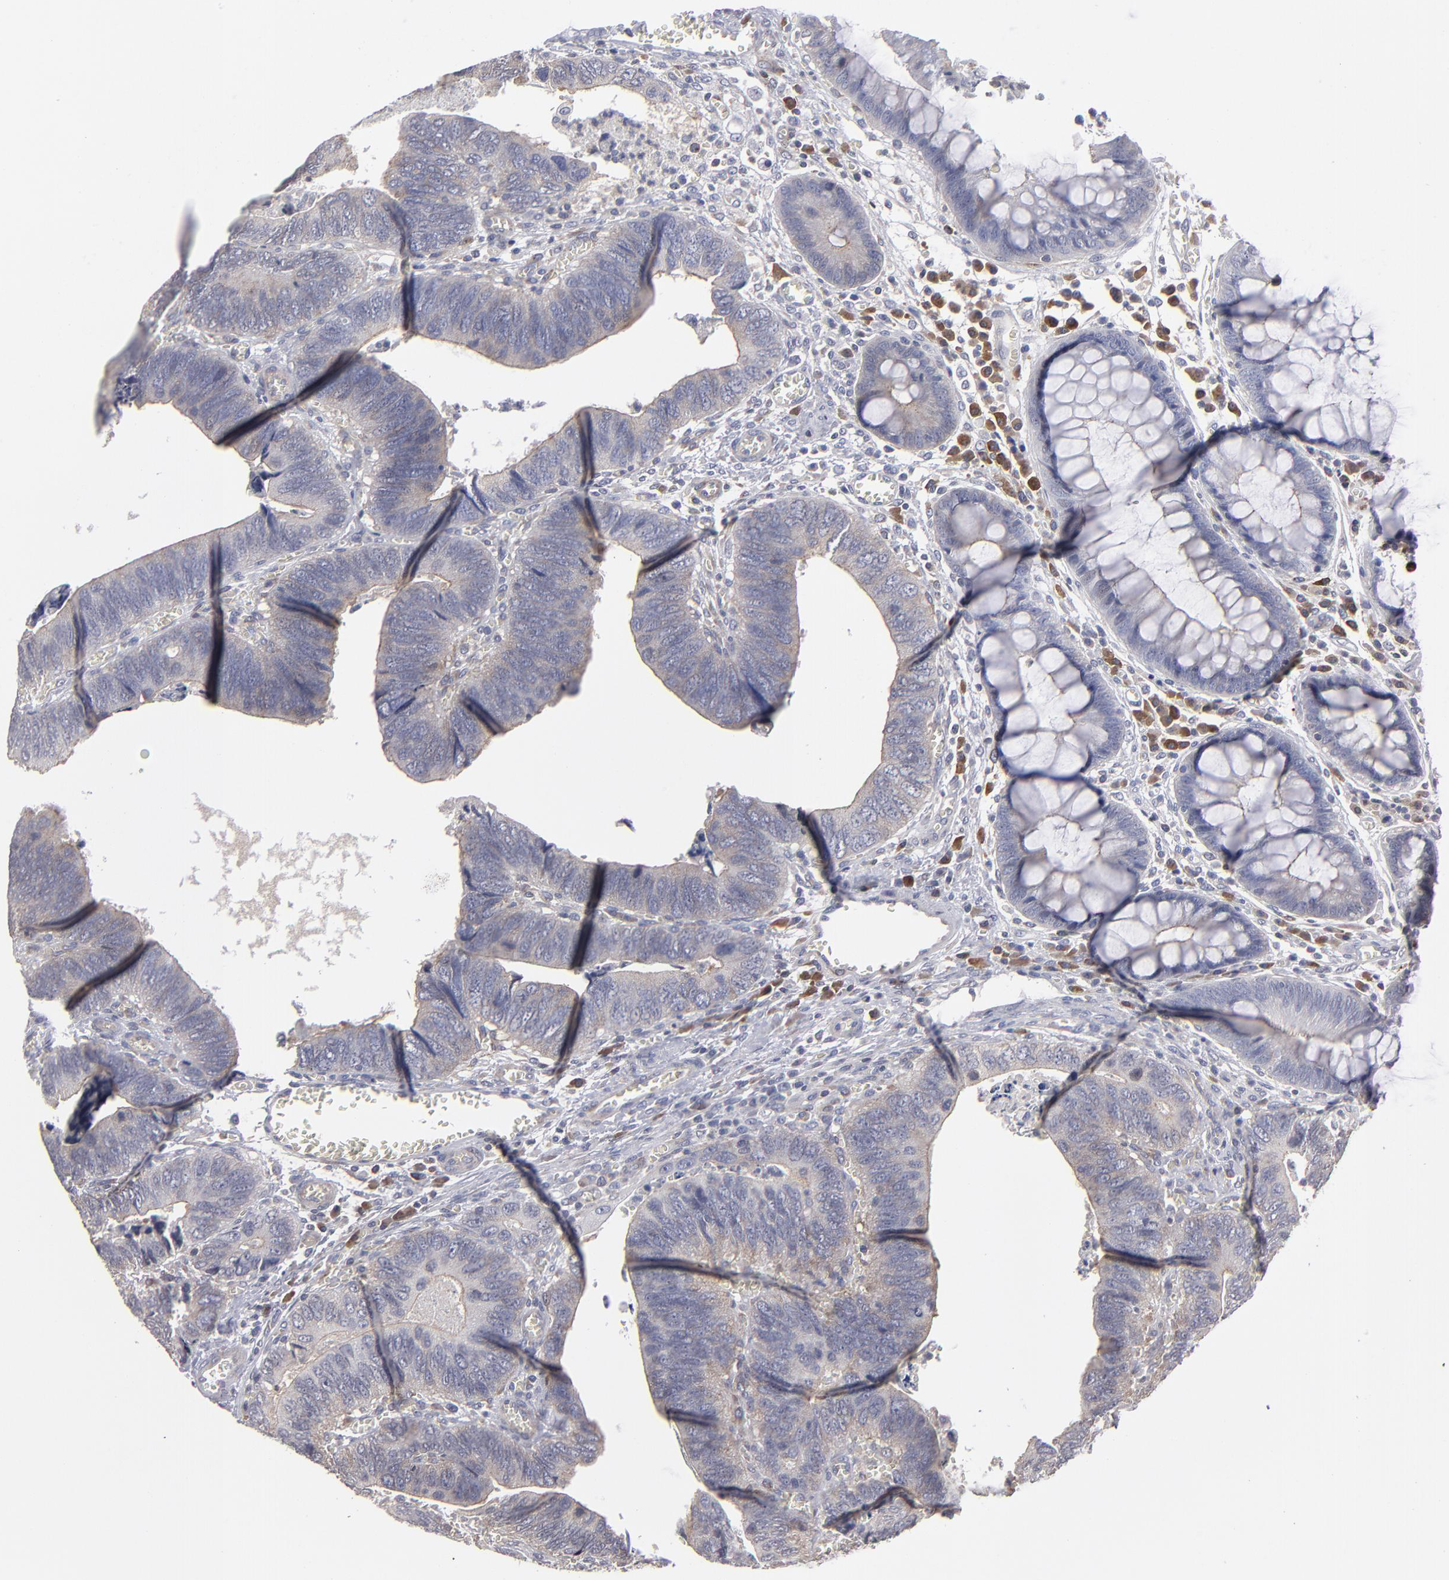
{"staining": {"intensity": "weak", "quantity": "25%-75%", "location": "cytoplasmic/membranous"}, "tissue": "colorectal cancer", "cell_type": "Tumor cells", "image_type": "cancer", "snomed": [{"axis": "morphology", "description": "Adenocarcinoma, NOS"}, {"axis": "topography", "description": "Colon"}], "caption": "An immunohistochemistry (IHC) photomicrograph of tumor tissue is shown. Protein staining in brown shows weak cytoplasmic/membranous positivity in adenocarcinoma (colorectal) within tumor cells. Using DAB (3,3'-diaminobenzidine) (brown) and hematoxylin (blue) stains, captured at high magnification using brightfield microscopy.", "gene": "CEP97", "patient": {"sex": "male", "age": 72}}